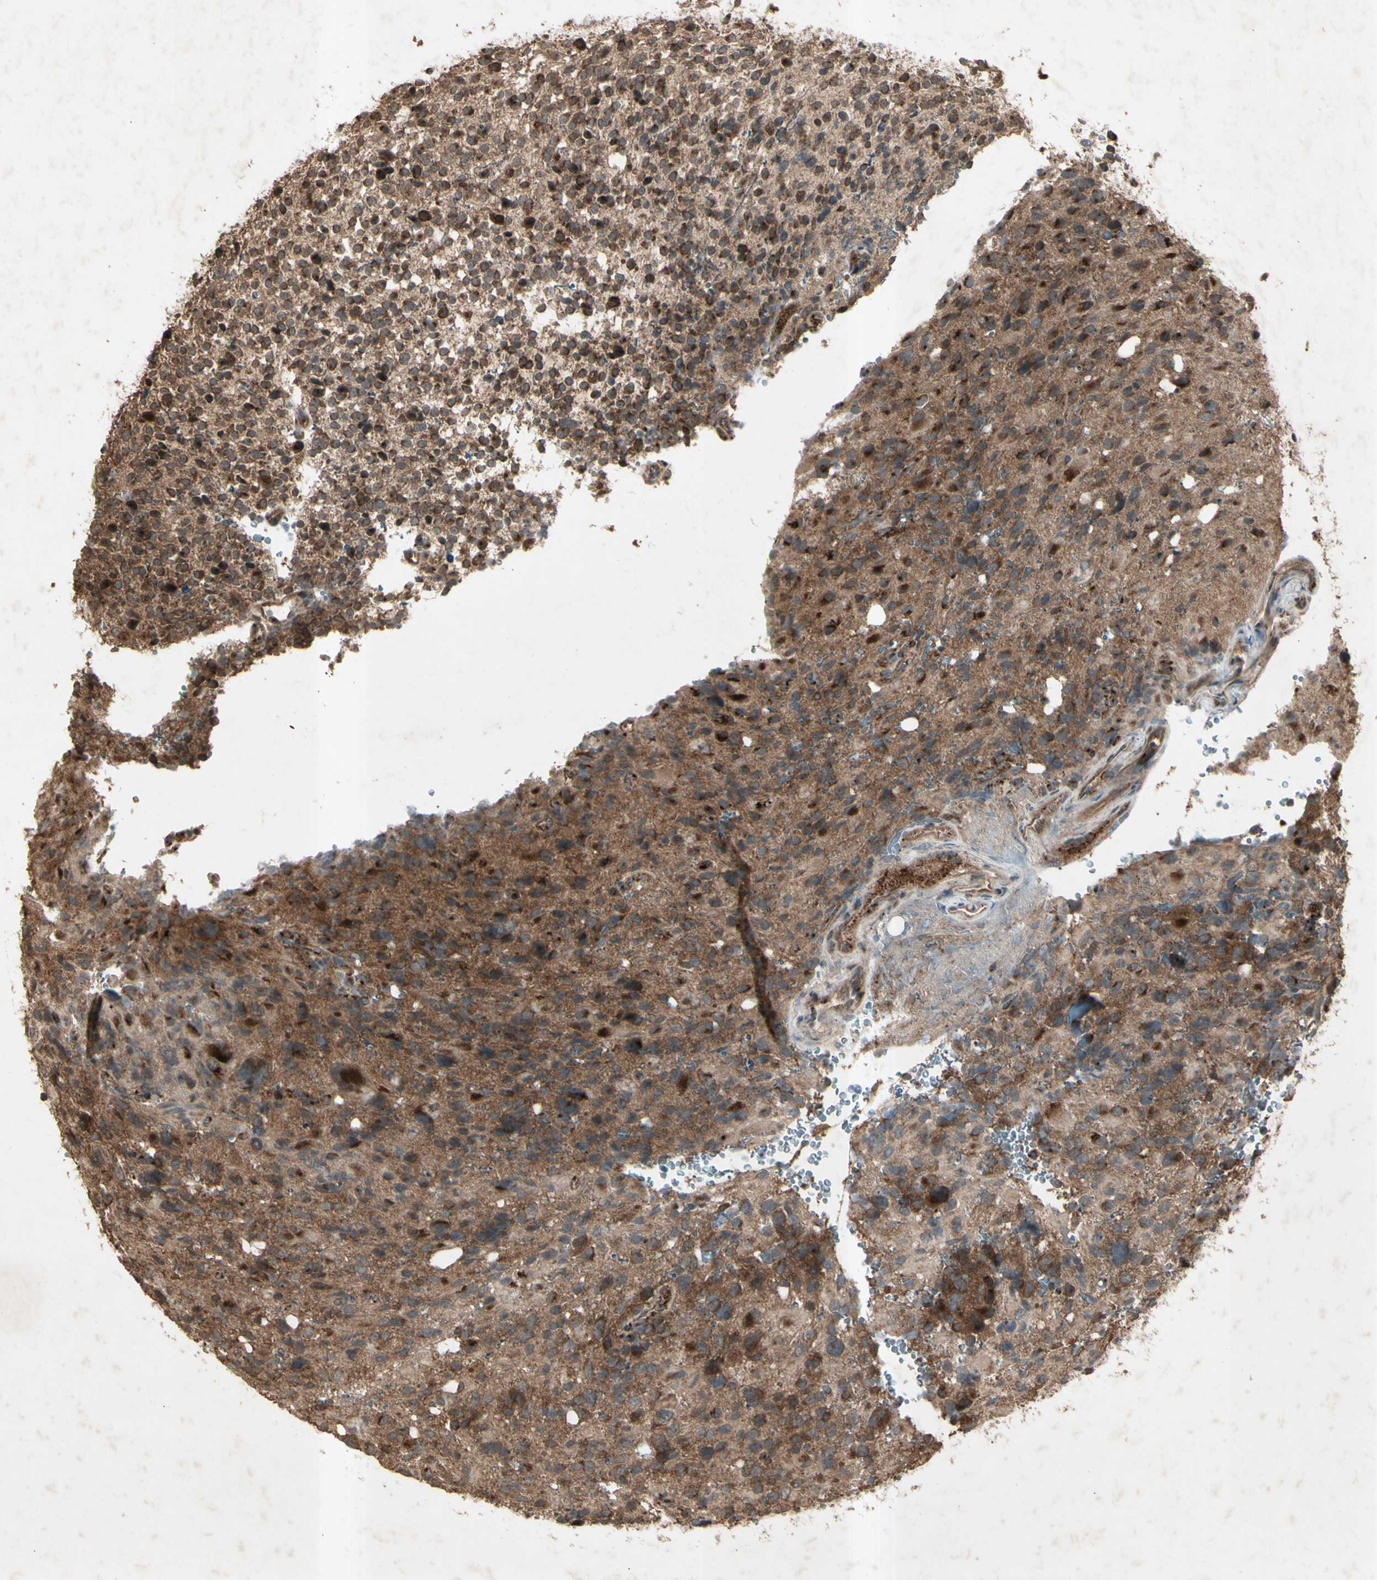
{"staining": {"intensity": "strong", "quantity": ">75%", "location": "cytoplasmic/membranous"}, "tissue": "glioma", "cell_type": "Tumor cells", "image_type": "cancer", "snomed": [{"axis": "morphology", "description": "Glioma, malignant, High grade"}, {"axis": "topography", "description": "Brain"}], "caption": "Immunohistochemistry (IHC) image of neoplastic tissue: glioma stained using immunohistochemistry (IHC) demonstrates high levels of strong protein expression localized specifically in the cytoplasmic/membranous of tumor cells, appearing as a cytoplasmic/membranous brown color.", "gene": "AP1G1", "patient": {"sex": "male", "age": 48}}